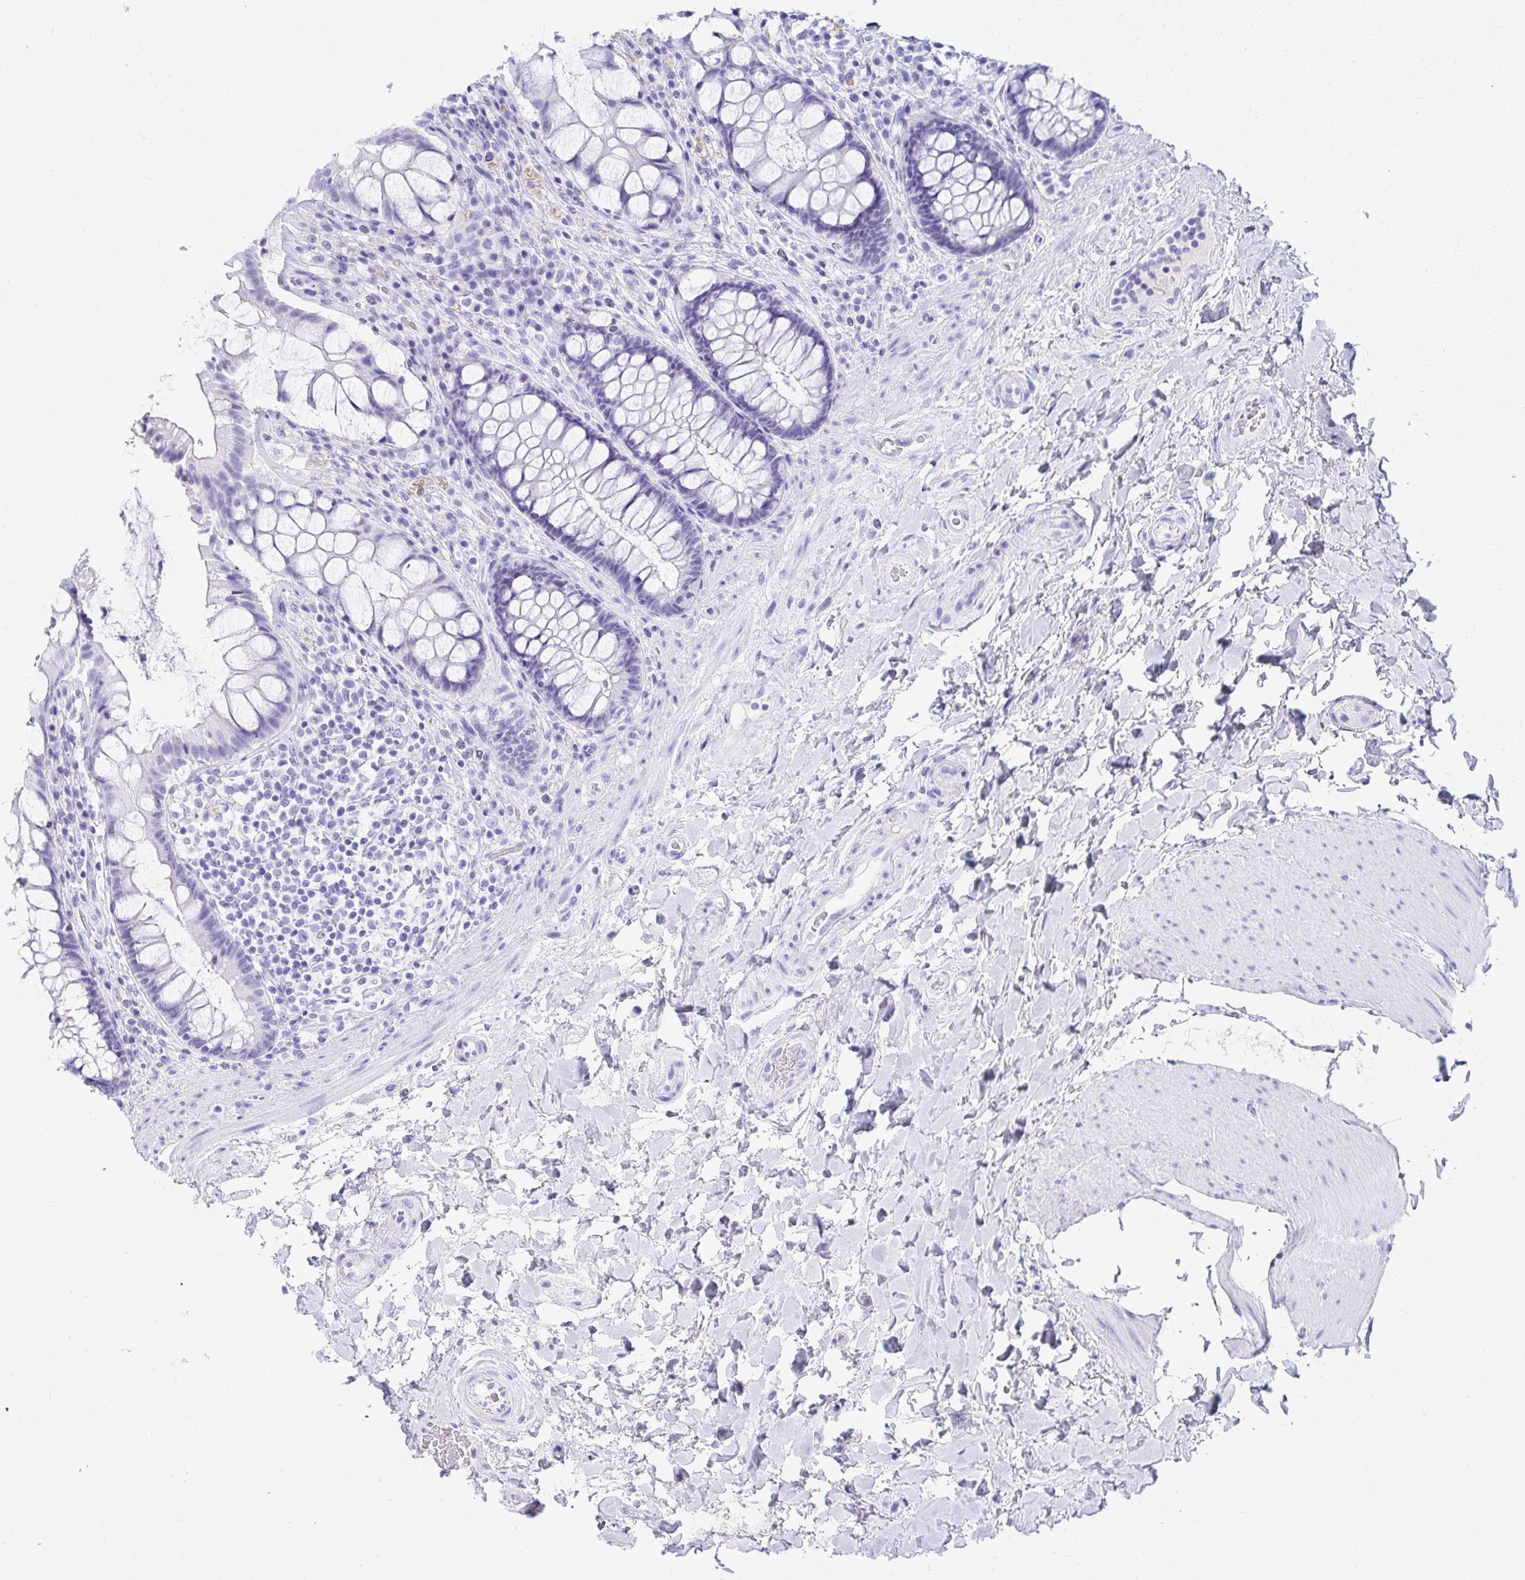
{"staining": {"intensity": "negative", "quantity": "none", "location": "none"}, "tissue": "rectum", "cell_type": "Glandular cells", "image_type": "normal", "snomed": [{"axis": "morphology", "description": "Normal tissue, NOS"}, {"axis": "topography", "description": "Rectum"}], "caption": "IHC of normal human rectum exhibits no expression in glandular cells.", "gene": "DPEP3", "patient": {"sex": "female", "age": 58}}